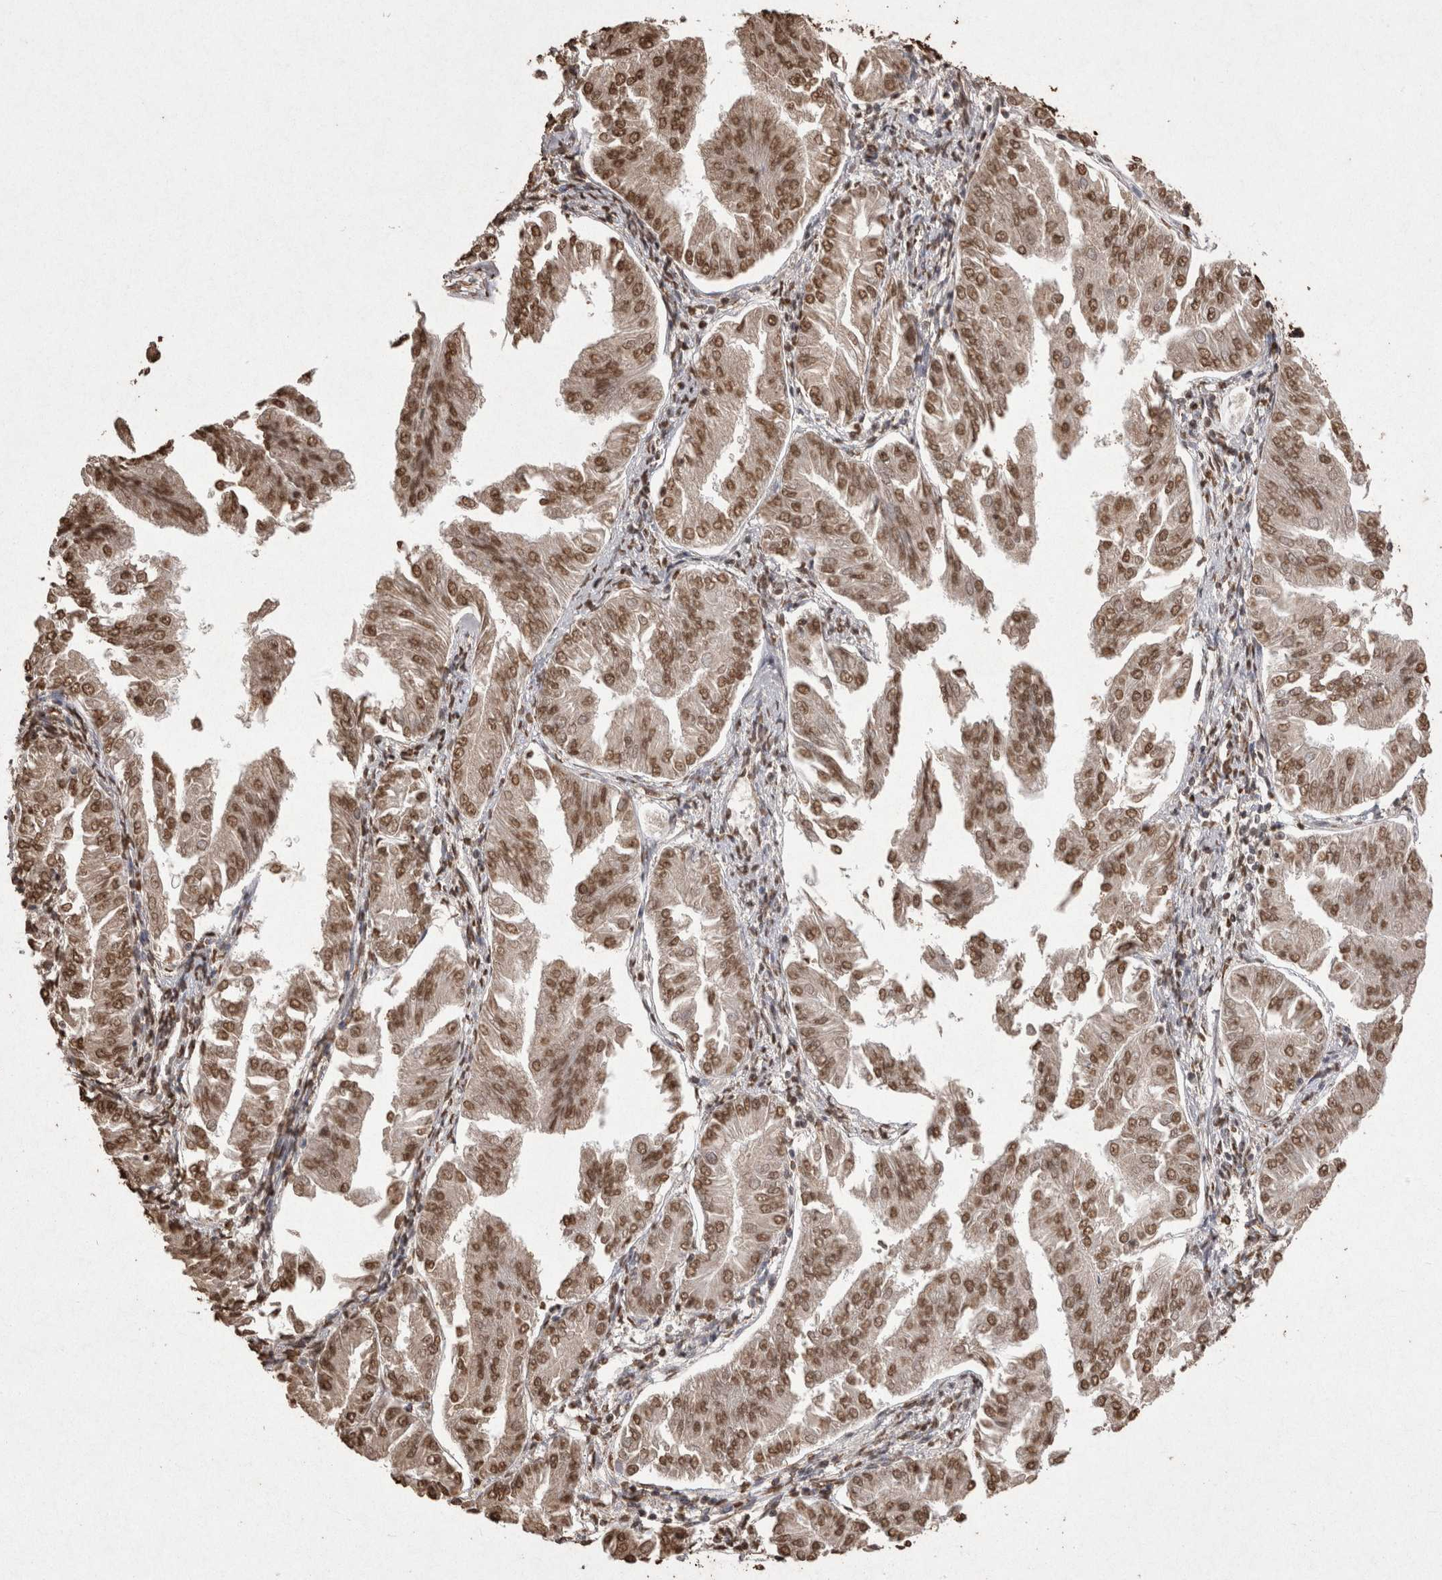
{"staining": {"intensity": "moderate", "quantity": ">75%", "location": "nuclear"}, "tissue": "endometrial cancer", "cell_type": "Tumor cells", "image_type": "cancer", "snomed": [{"axis": "morphology", "description": "Adenocarcinoma, NOS"}, {"axis": "topography", "description": "Endometrium"}], "caption": "The immunohistochemical stain labels moderate nuclear positivity in tumor cells of endometrial cancer tissue.", "gene": "POU5F1", "patient": {"sex": "female", "age": 53}}